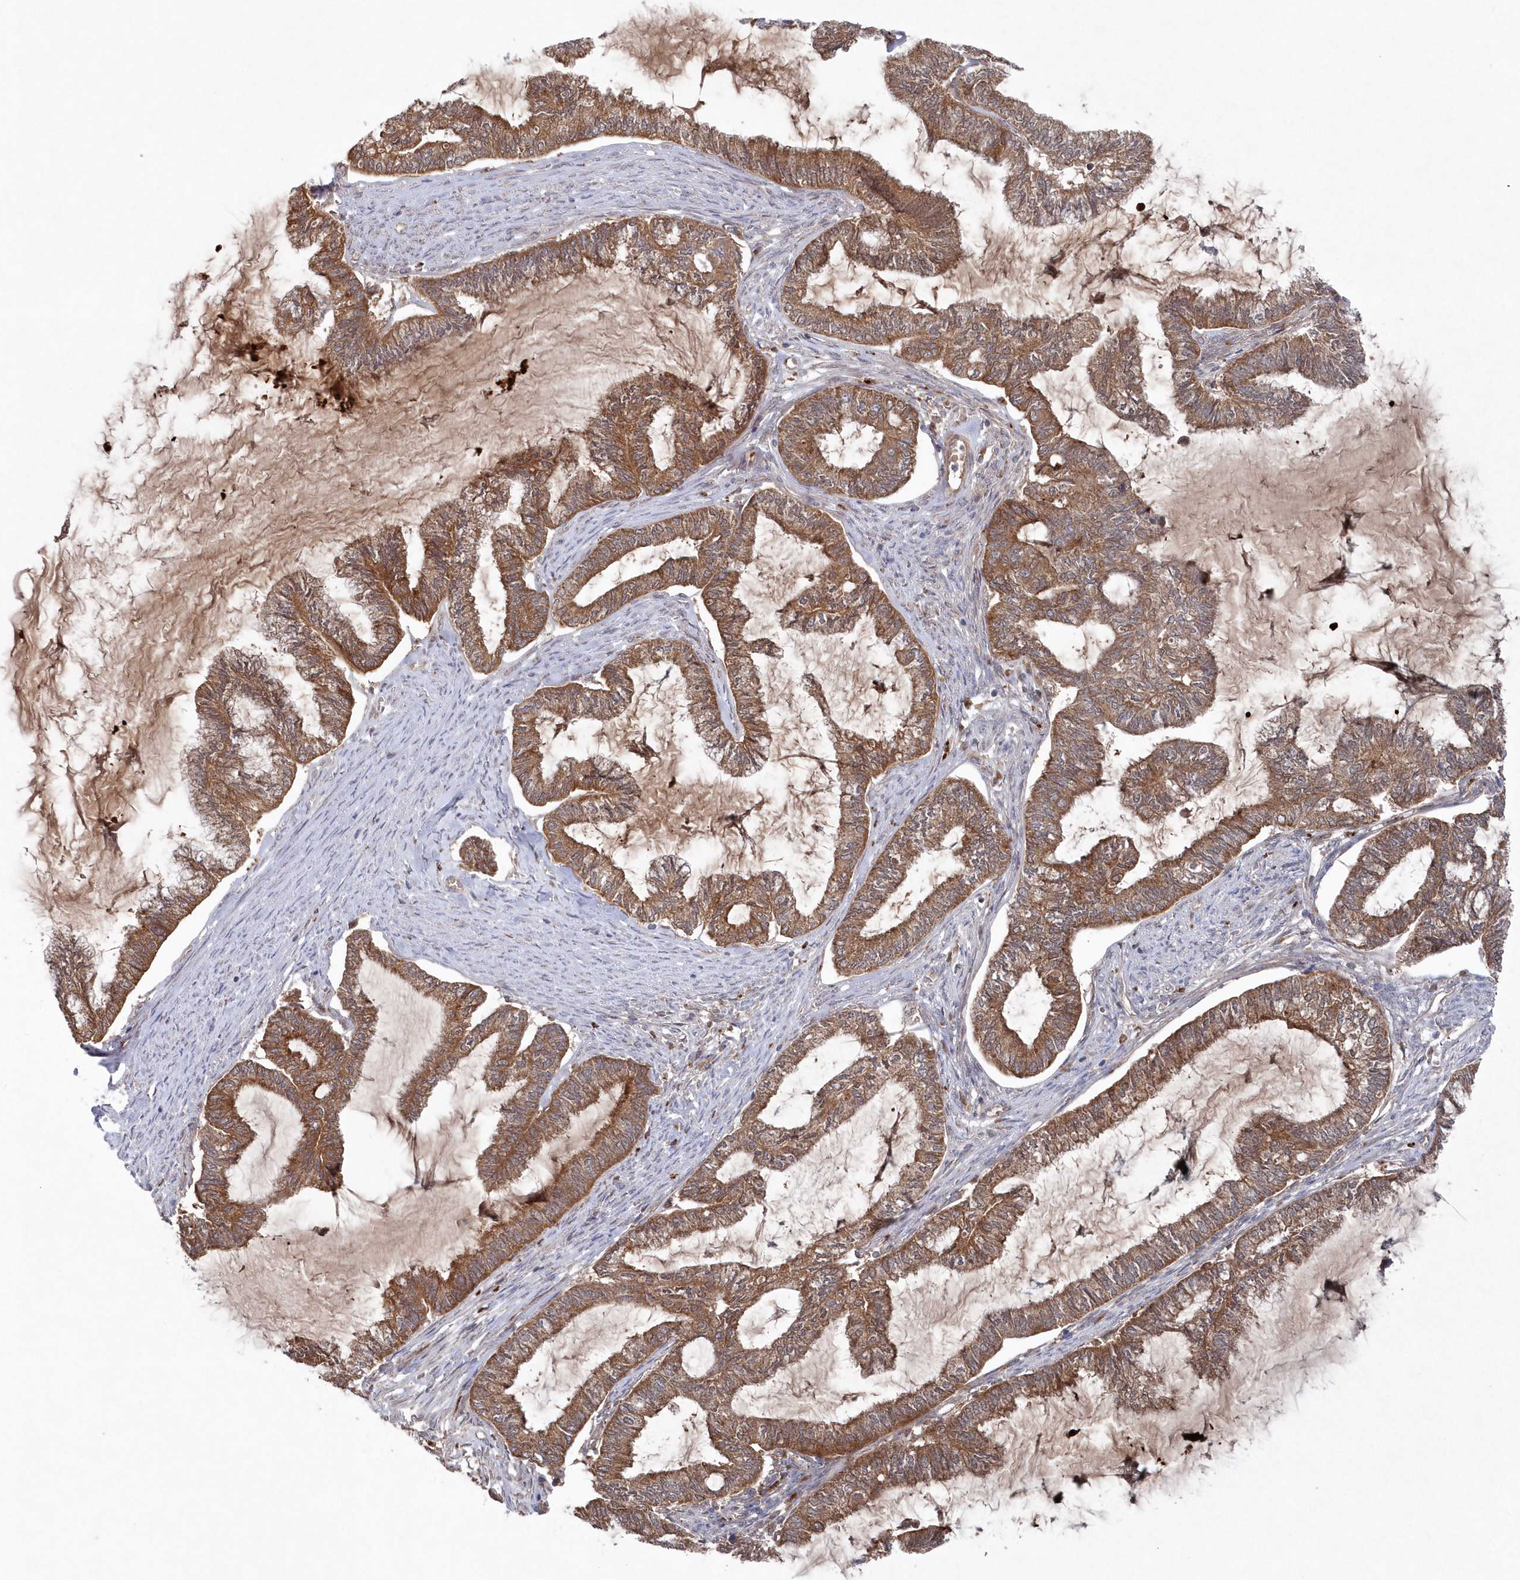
{"staining": {"intensity": "moderate", "quantity": ">75%", "location": "cytoplasmic/membranous"}, "tissue": "endometrial cancer", "cell_type": "Tumor cells", "image_type": "cancer", "snomed": [{"axis": "morphology", "description": "Adenocarcinoma, NOS"}, {"axis": "topography", "description": "Endometrium"}], "caption": "A medium amount of moderate cytoplasmic/membranous expression is identified in about >75% of tumor cells in endometrial cancer tissue.", "gene": "ASNSD1", "patient": {"sex": "female", "age": 86}}